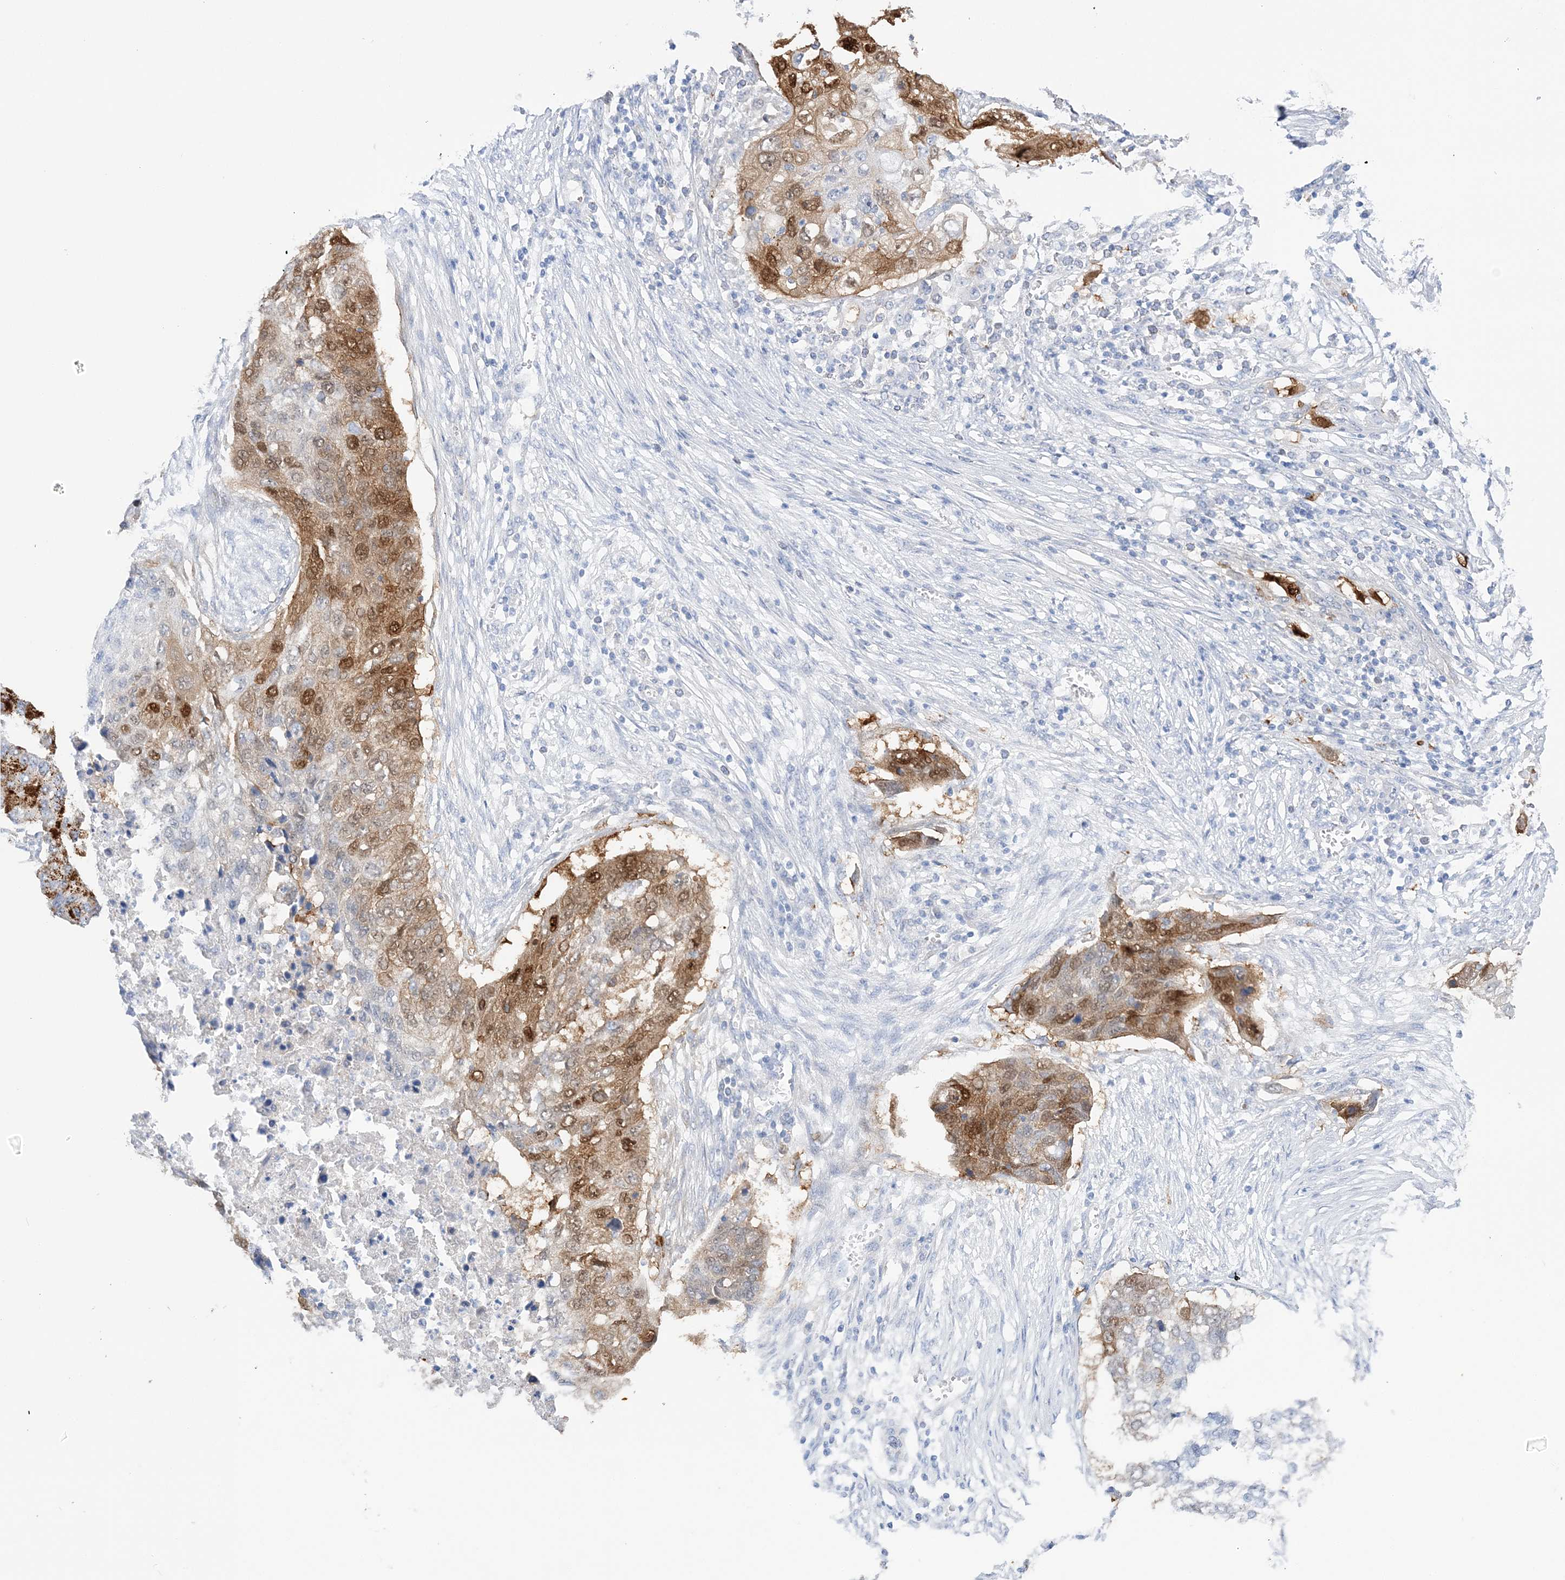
{"staining": {"intensity": "moderate", "quantity": "25%-75%", "location": "cytoplasmic/membranous,nuclear"}, "tissue": "lung cancer", "cell_type": "Tumor cells", "image_type": "cancer", "snomed": [{"axis": "morphology", "description": "Squamous cell carcinoma, NOS"}, {"axis": "topography", "description": "Lung"}], "caption": "Brown immunohistochemical staining in lung cancer (squamous cell carcinoma) reveals moderate cytoplasmic/membranous and nuclear staining in approximately 25%-75% of tumor cells.", "gene": "HMGCS1", "patient": {"sex": "female", "age": 63}}